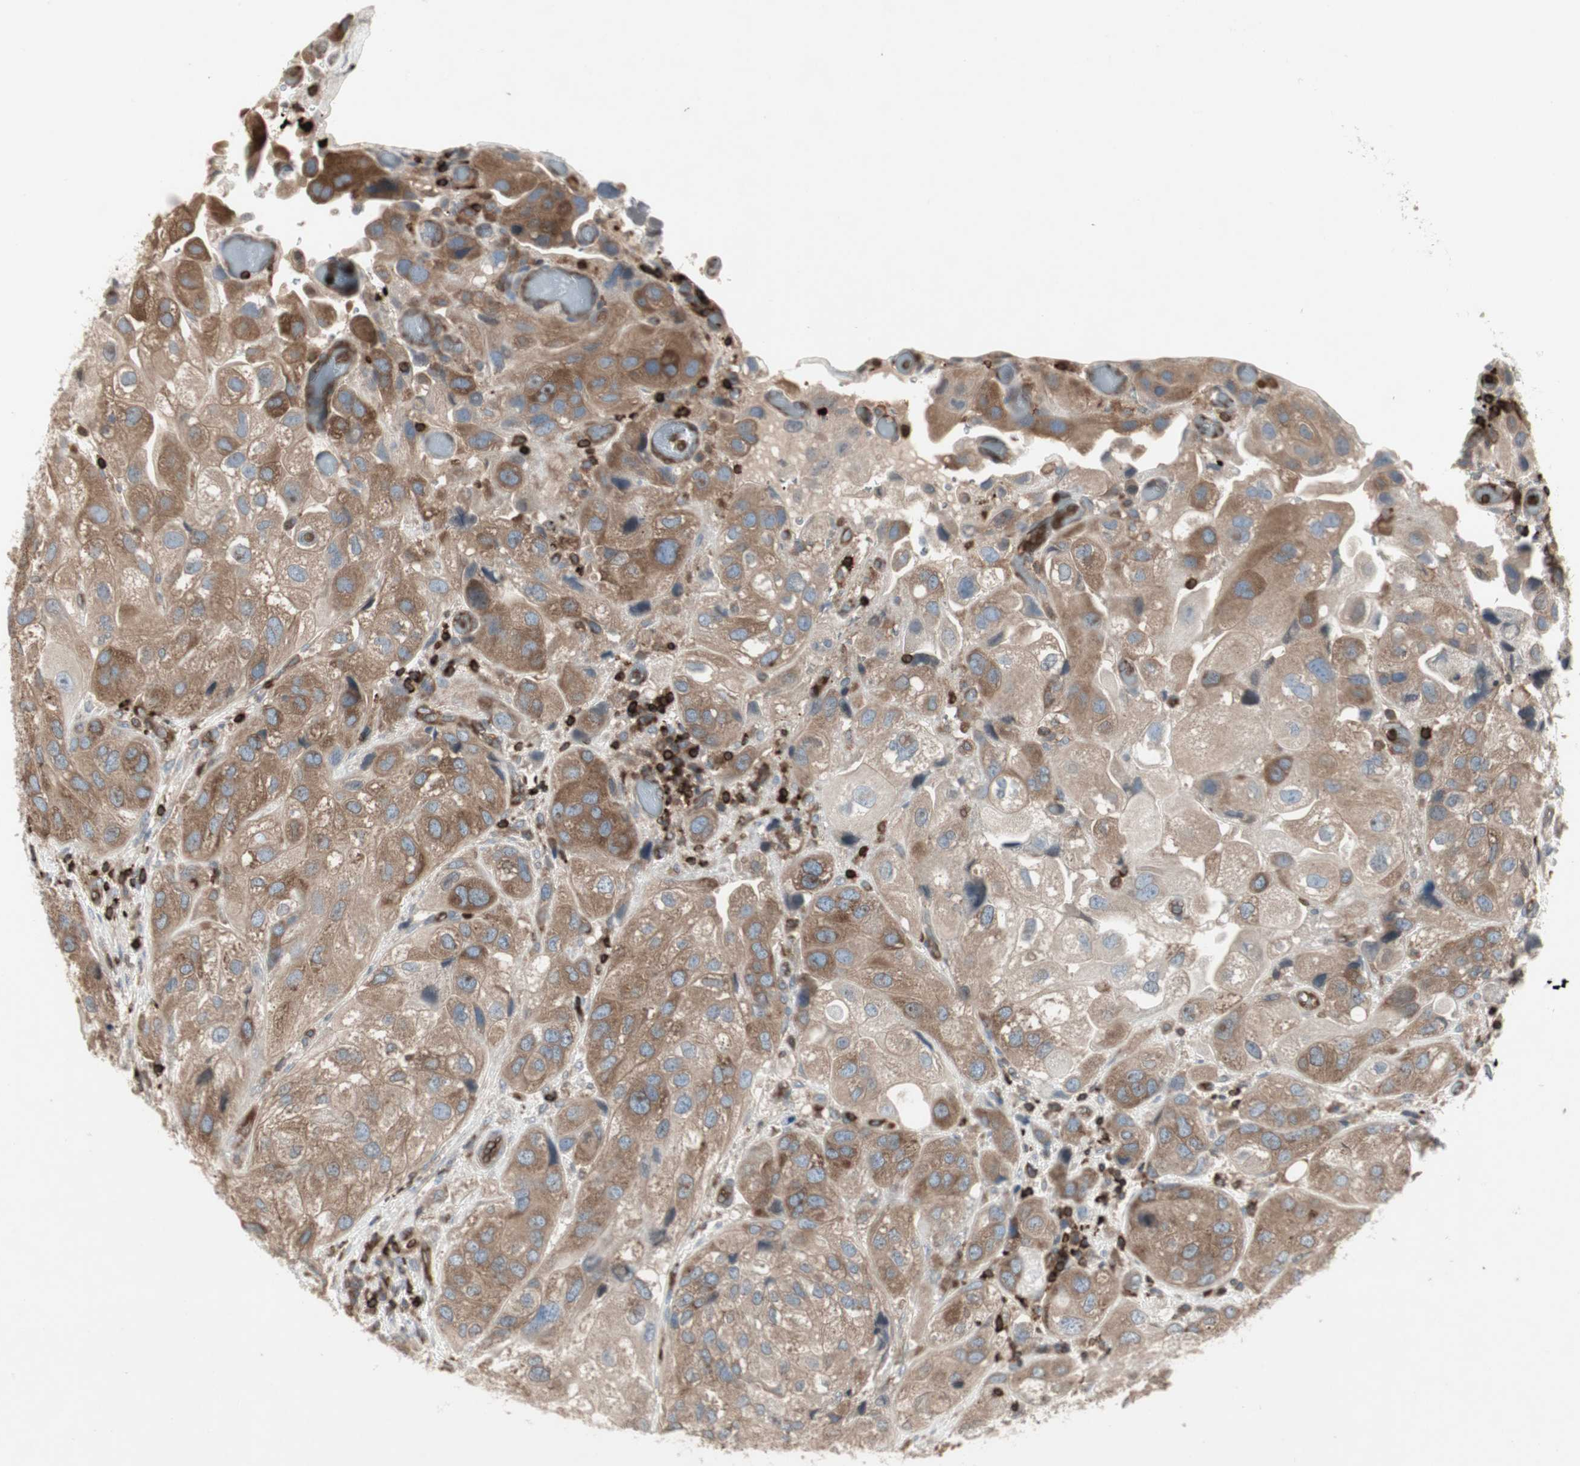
{"staining": {"intensity": "weak", "quantity": "25%-75%", "location": "cytoplasmic/membranous"}, "tissue": "urothelial cancer", "cell_type": "Tumor cells", "image_type": "cancer", "snomed": [{"axis": "morphology", "description": "Urothelial carcinoma, High grade"}, {"axis": "topography", "description": "Urinary bladder"}], "caption": "Immunohistochemical staining of human high-grade urothelial carcinoma shows low levels of weak cytoplasmic/membranous protein expression in about 25%-75% of tumor cells.", "gene": "ARHGEF1", "patient": {"sex": "female", "age": 64}}